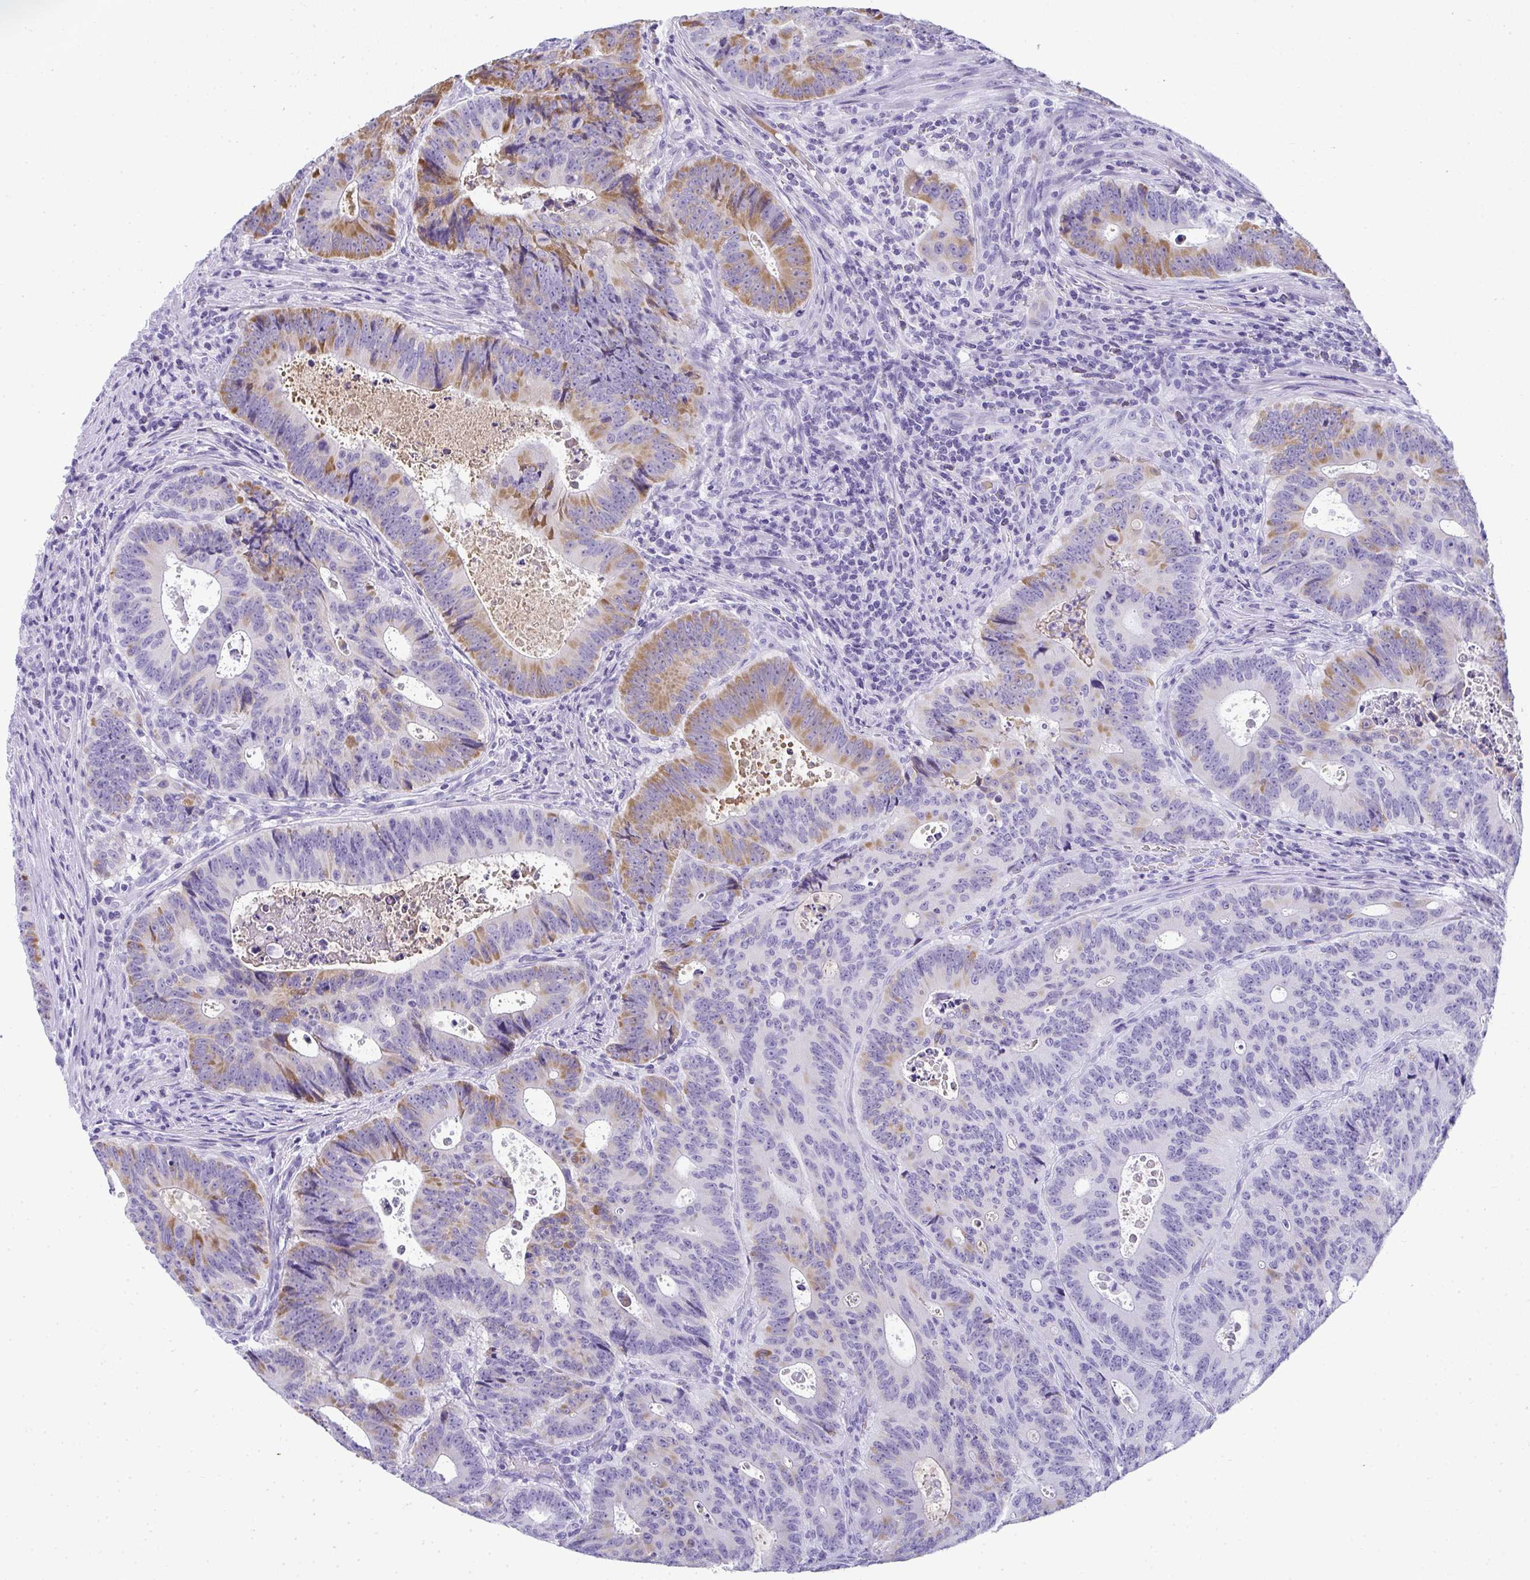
{"staining": {"intensity": "moderate", "quantity": "<25%", "location": "cytoplasmic/membranous"}, "tissue": "colorectal cancer", "cell_type": "Tumor cells", "image_type": "cancer", "snomed": [{"axis": "morphology", "description": "Adenocarcinoma, NOS"}, {"axis": "topography", "description": "Colon"}], "caption": "DAB (3,3'-diaminobenzidine) immunohistochemical staining of human colorectal adenocarcinoma displays moderate cytoplasmic/membranous protein positivity in approximately <25% of tumor cells.", "gene": "ZSWIM3", "patient": {"sex": "male", "age": 62}}